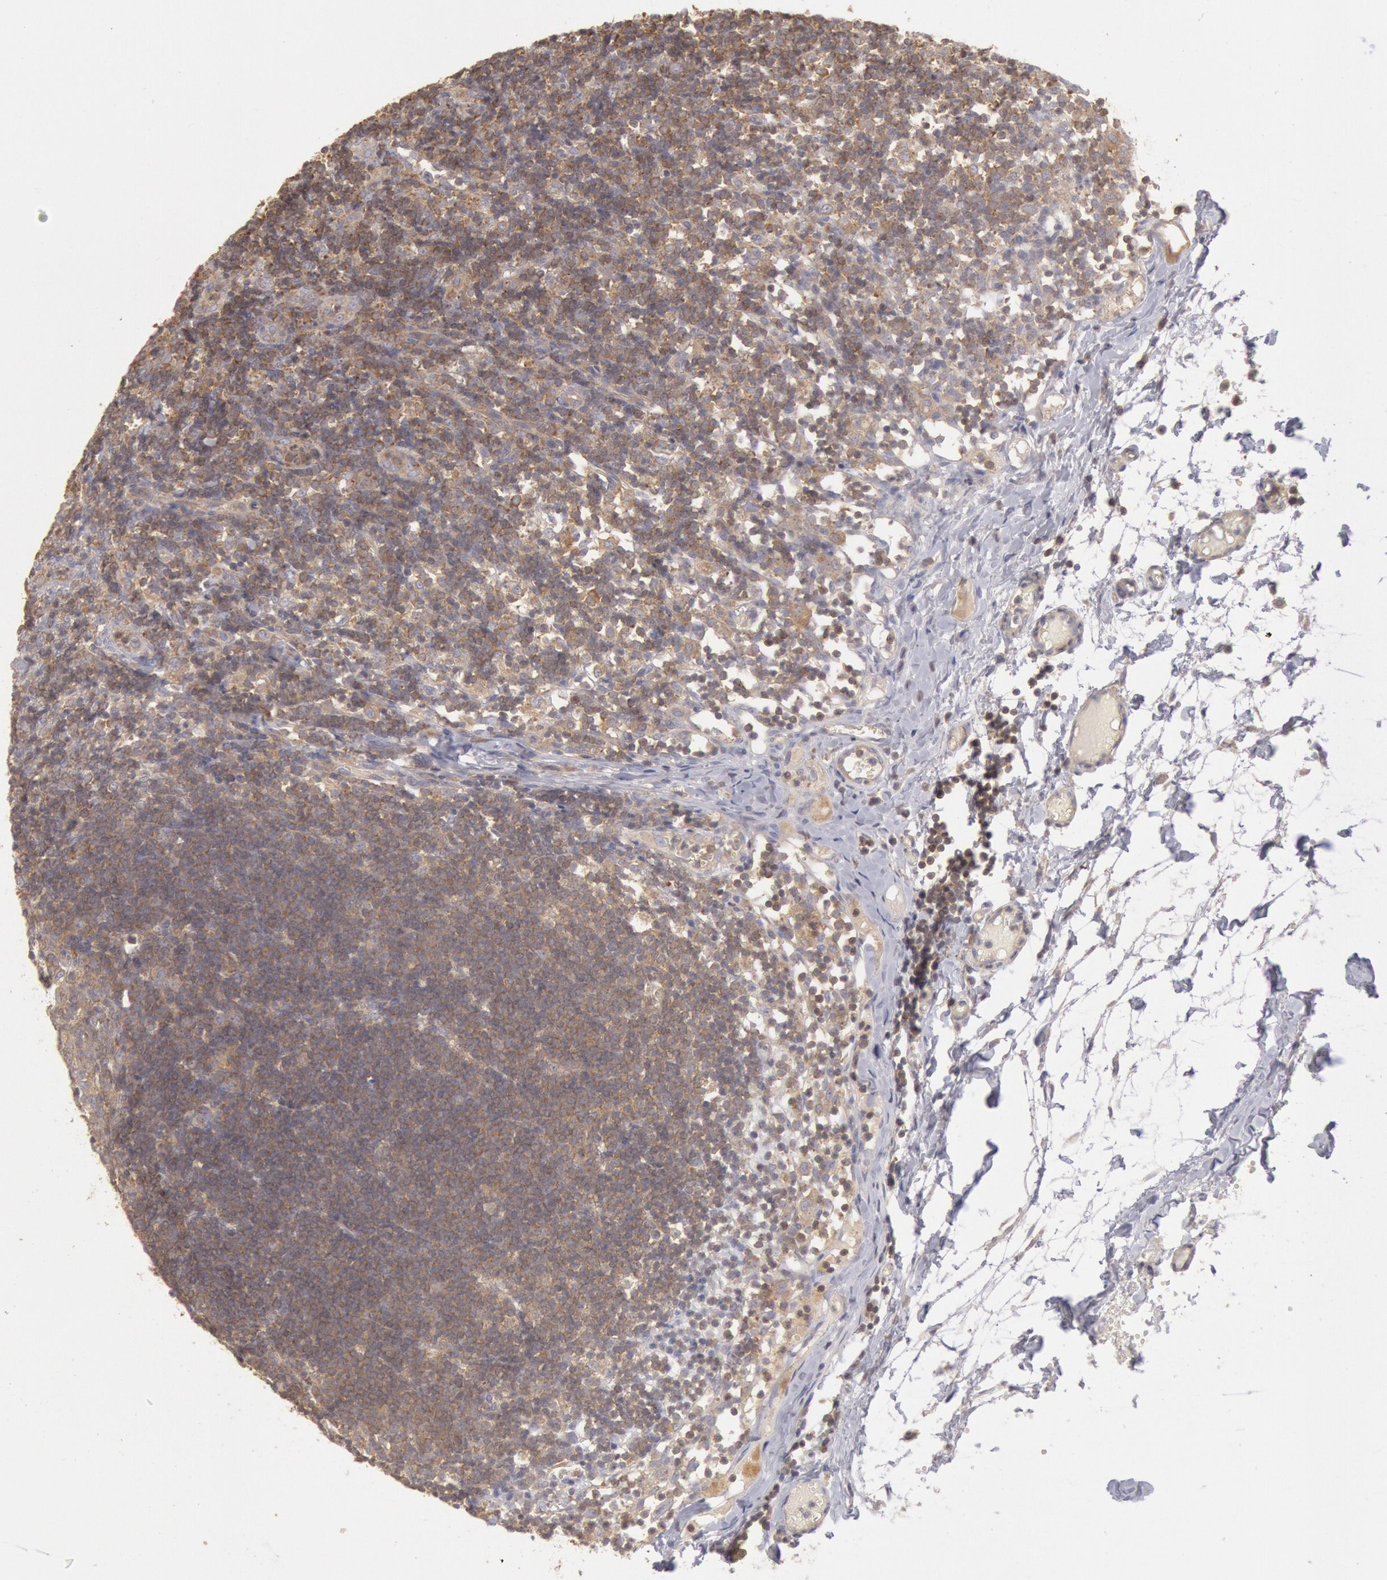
{"staining": {"intensity": "moderate", "quantity": "25%-75%", "location": "cytoplasmic/membranous"}, "tissue": "lymph node", "cell_type": "Germinal center cells", "image_type": "normal", "snomed": [{"axis": "morphology", "description": "Normal tissue, NOS"}, {"axis": "morphology", "description": "Inflammation, NOS"}, {"axis": "topography", "description": "Lymph node"}, {"axis": "topography", "description": "Salivary gland"}], "caption": "Approximately 25%-75% of germinal center cells in normal lymph node show moderate cytoplasmic/membranous protein staining as visualized by brown immunohistochemical staining.", "gene": "PIK3R1", "patient": {"sex": "male", "age": 3}}